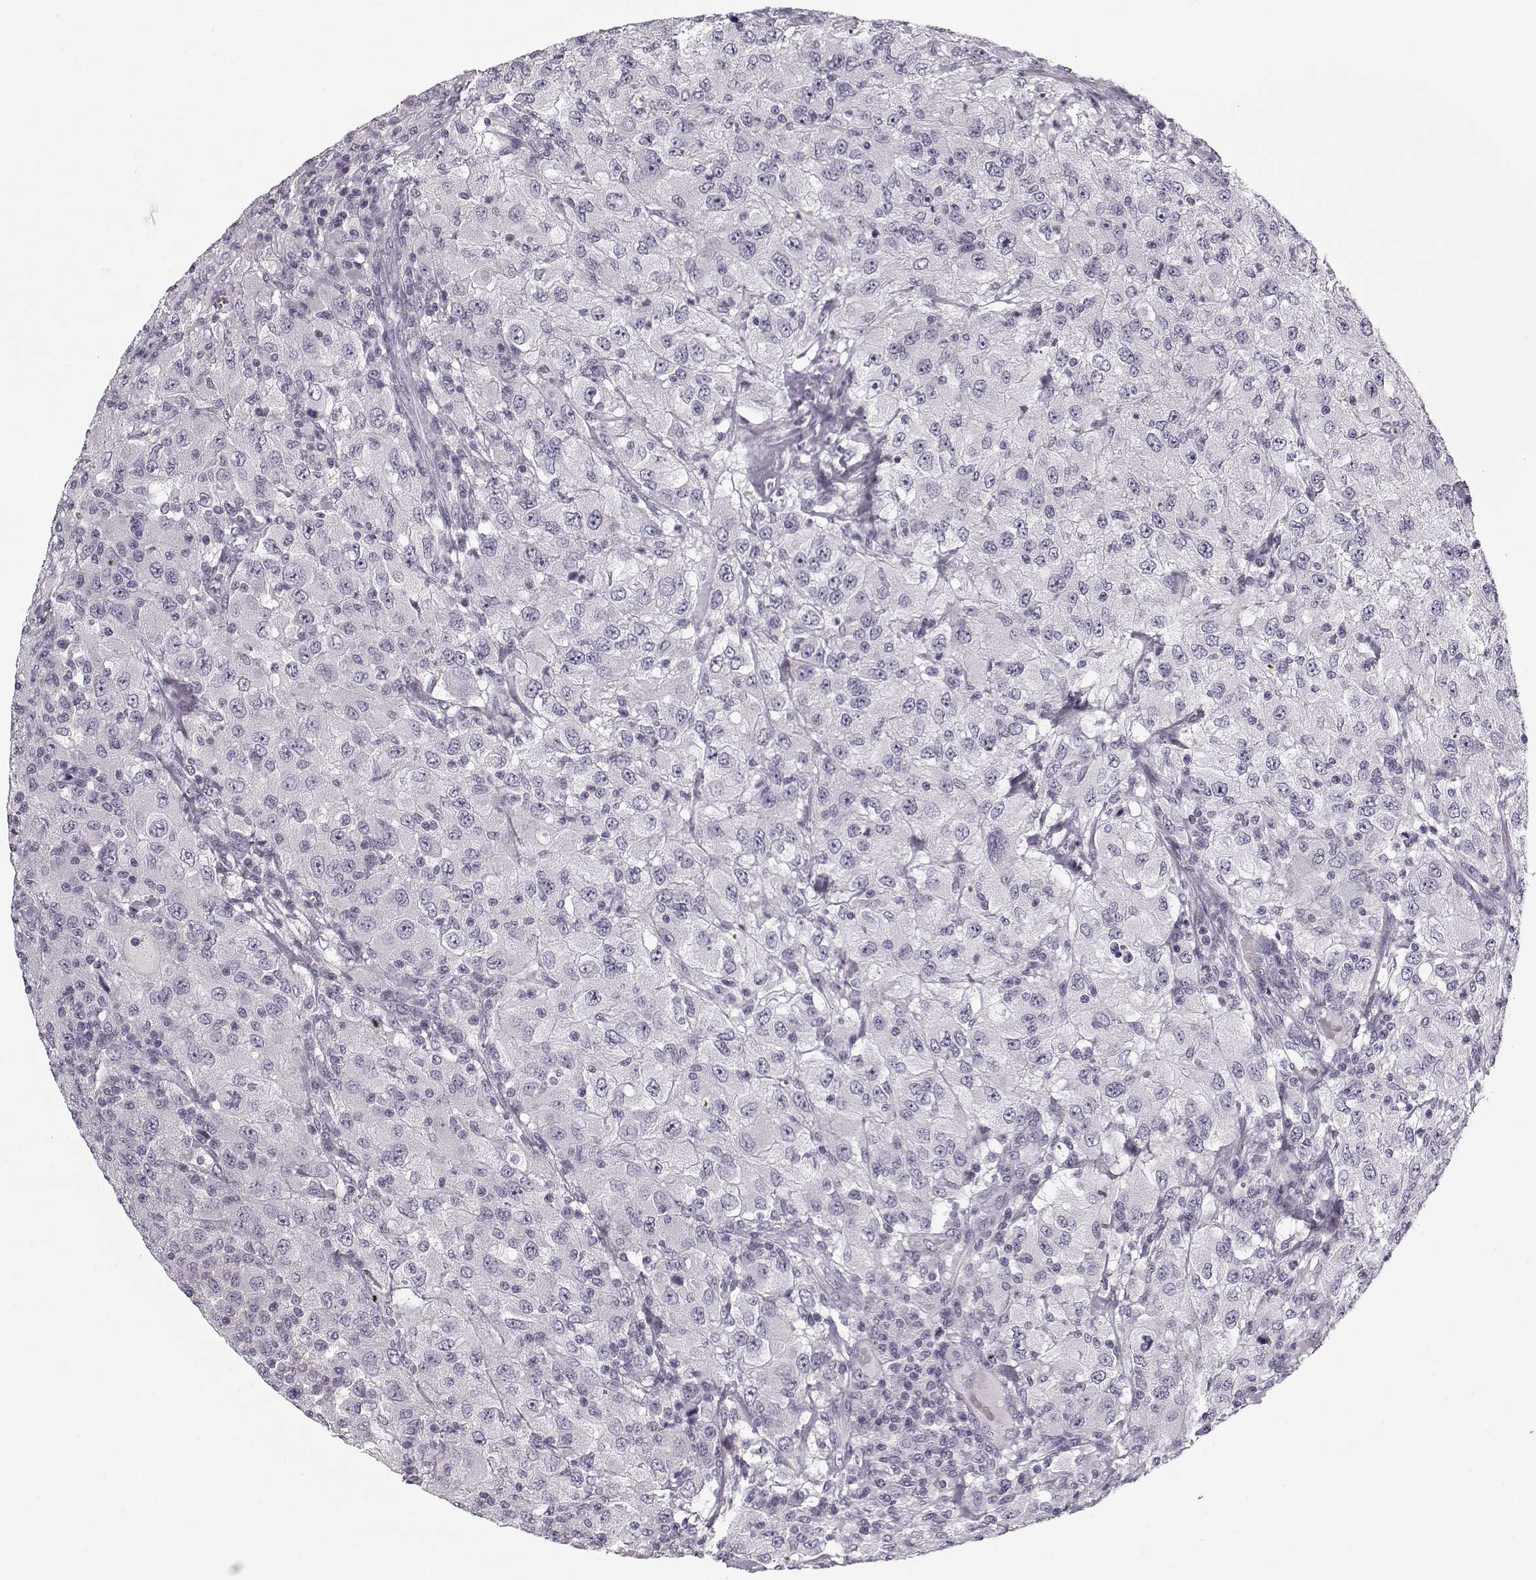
{"staining": {"intensity": "negative", "quantity": "none", "location": "none"}, "tissue": "renal cancer", "cell_type": "Tumor cells", "image_type": "cancer", "snomed": [{"axis": "morphology", "description": "Adenocarcinoma, NOS"}, {"axis": "topography", "description": "Kidney"}], "caption": "DAB immunohistochemical staining of human renal adenocarcinoma displays no significant expression in tumor cells.", "gene": "PNMT", "patient": {"sex": "female", "age": 67}}